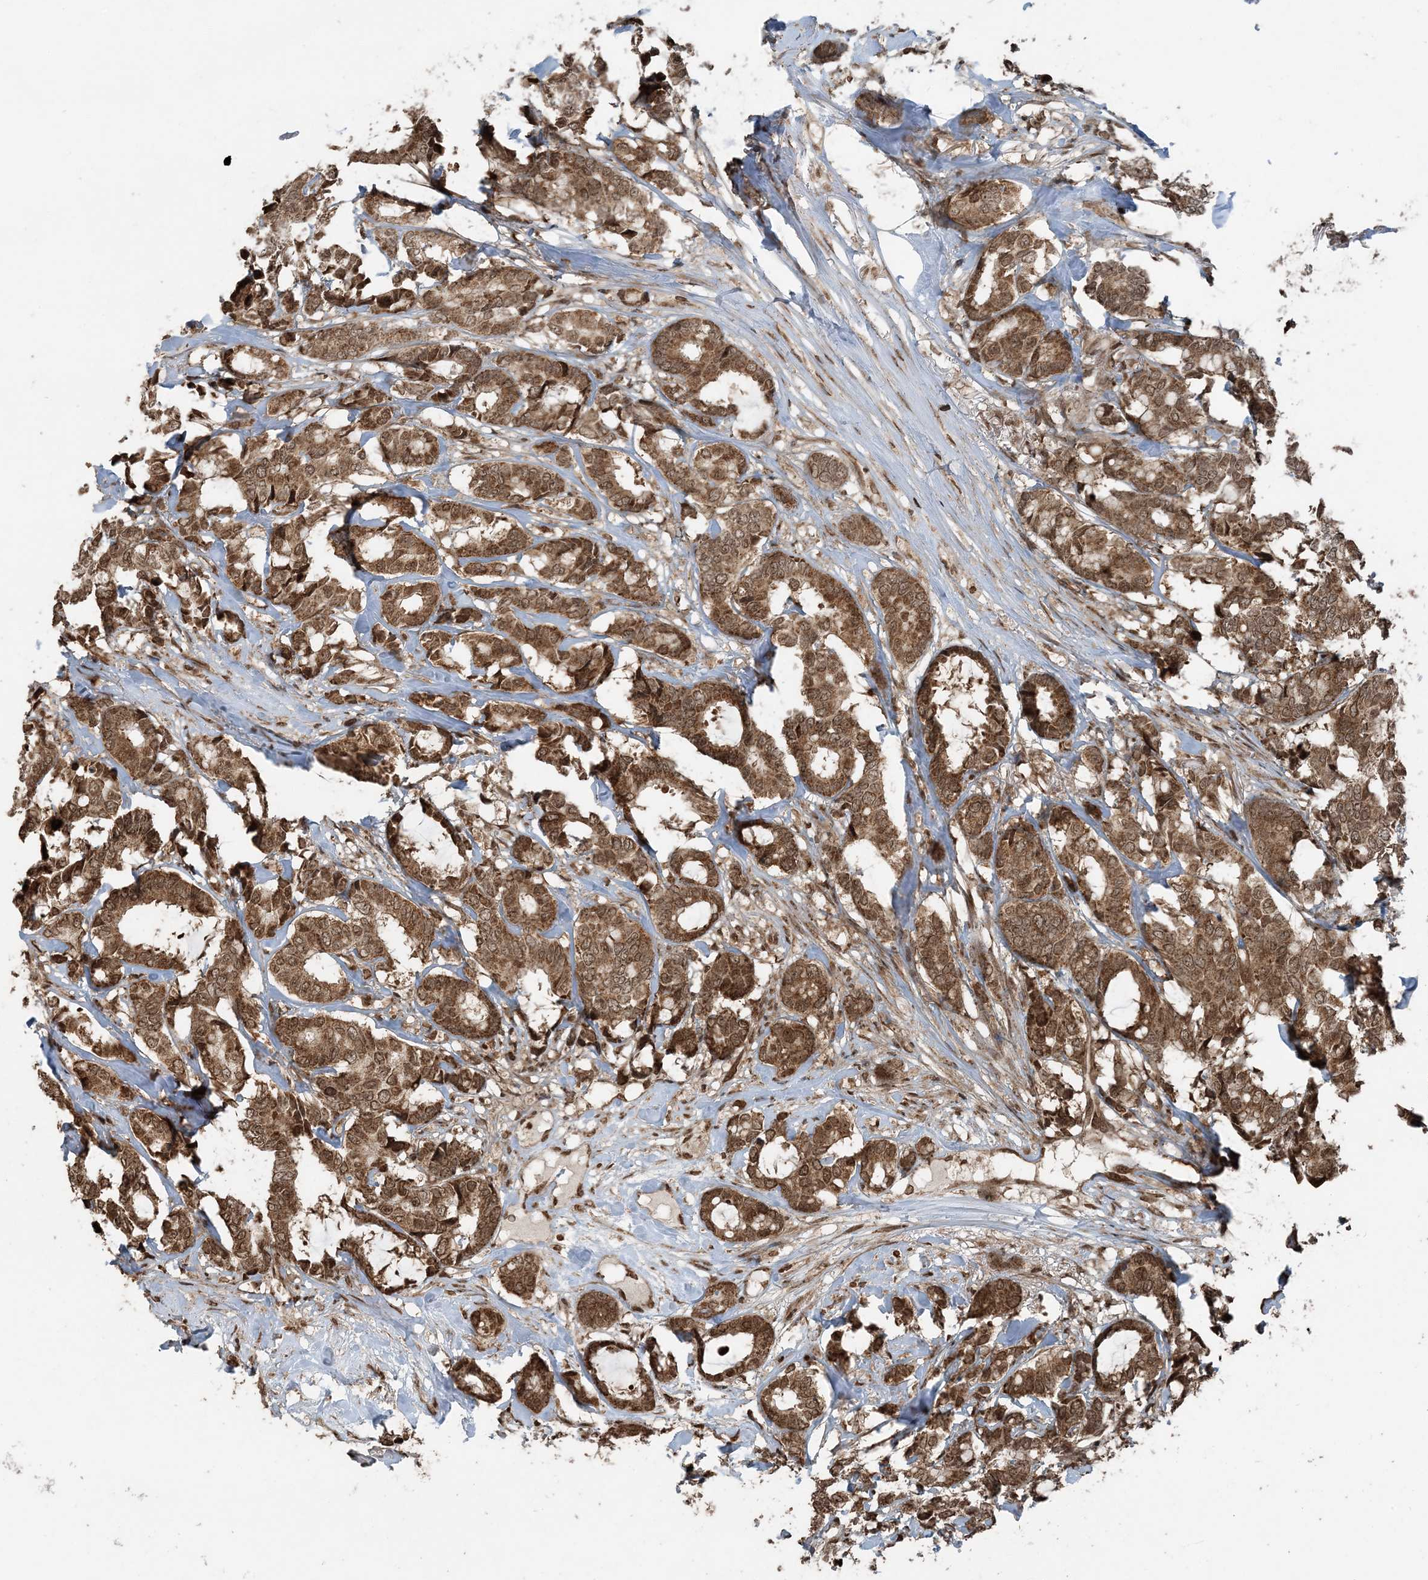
{"staining": {"intensity": "moderate", "quantity": ">75%", "location": "cytoplasmic/membranous,nuclear"}, "tissue": "breast cancer", "cell_type": "Tumor cells", "image_type": "cancer", "snomed": [{"axis": "morphology", "description": "Duct carcinoma"}, {"axis": "topography", "description": "Breast"}], "caption": "Tumor cells display medium levels of moderate cytoplasmic/membranous and nuclear positivity in approximately >75% of cells in human infiltrating ductal carcinoma (breast).", "gene": "ZFAND2B", "patient": {"sex": "female", "age": 87}}